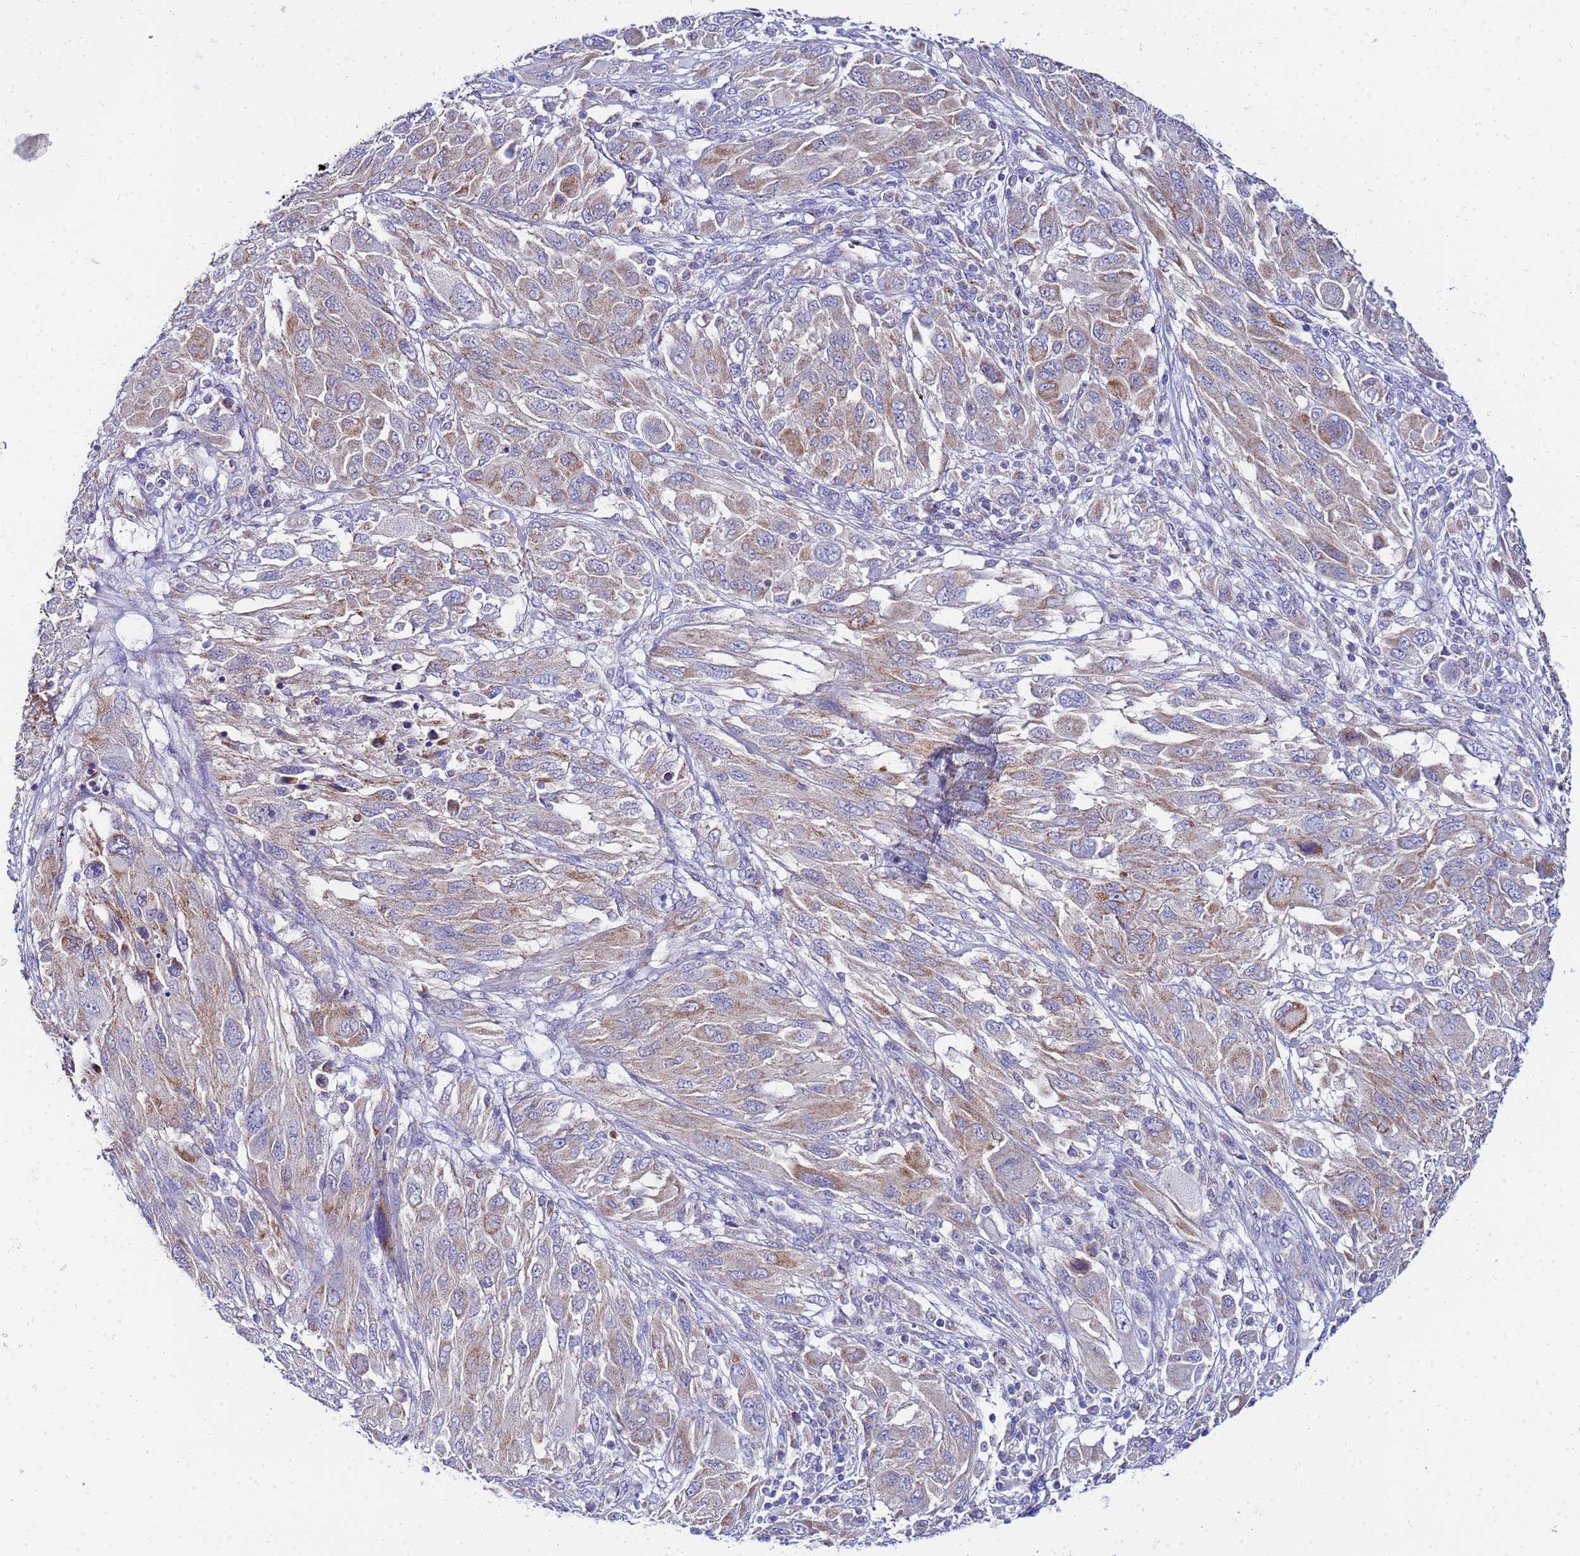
{"staining": {"intensity": "weak", "quantity": "25%-75%", "location": "cytoplasmic/membranous"}, "tissue": "melanoma", "cell_type": "Tumor cells", "image_type": "cancer", "snomed": [{"axis": "morphology", "description": "Malignant melanoma, NOS"}, {"axis": "topography", "description": "Skin"}], "caption": "Melanoma stained with immunohistochemistry (IHC) reveals weak cytoplasmic/membranous staining in about 25%-75% of tumor cells.", "gene": "FAHD2A", "patient": {"sex": "female", "age": 91}}